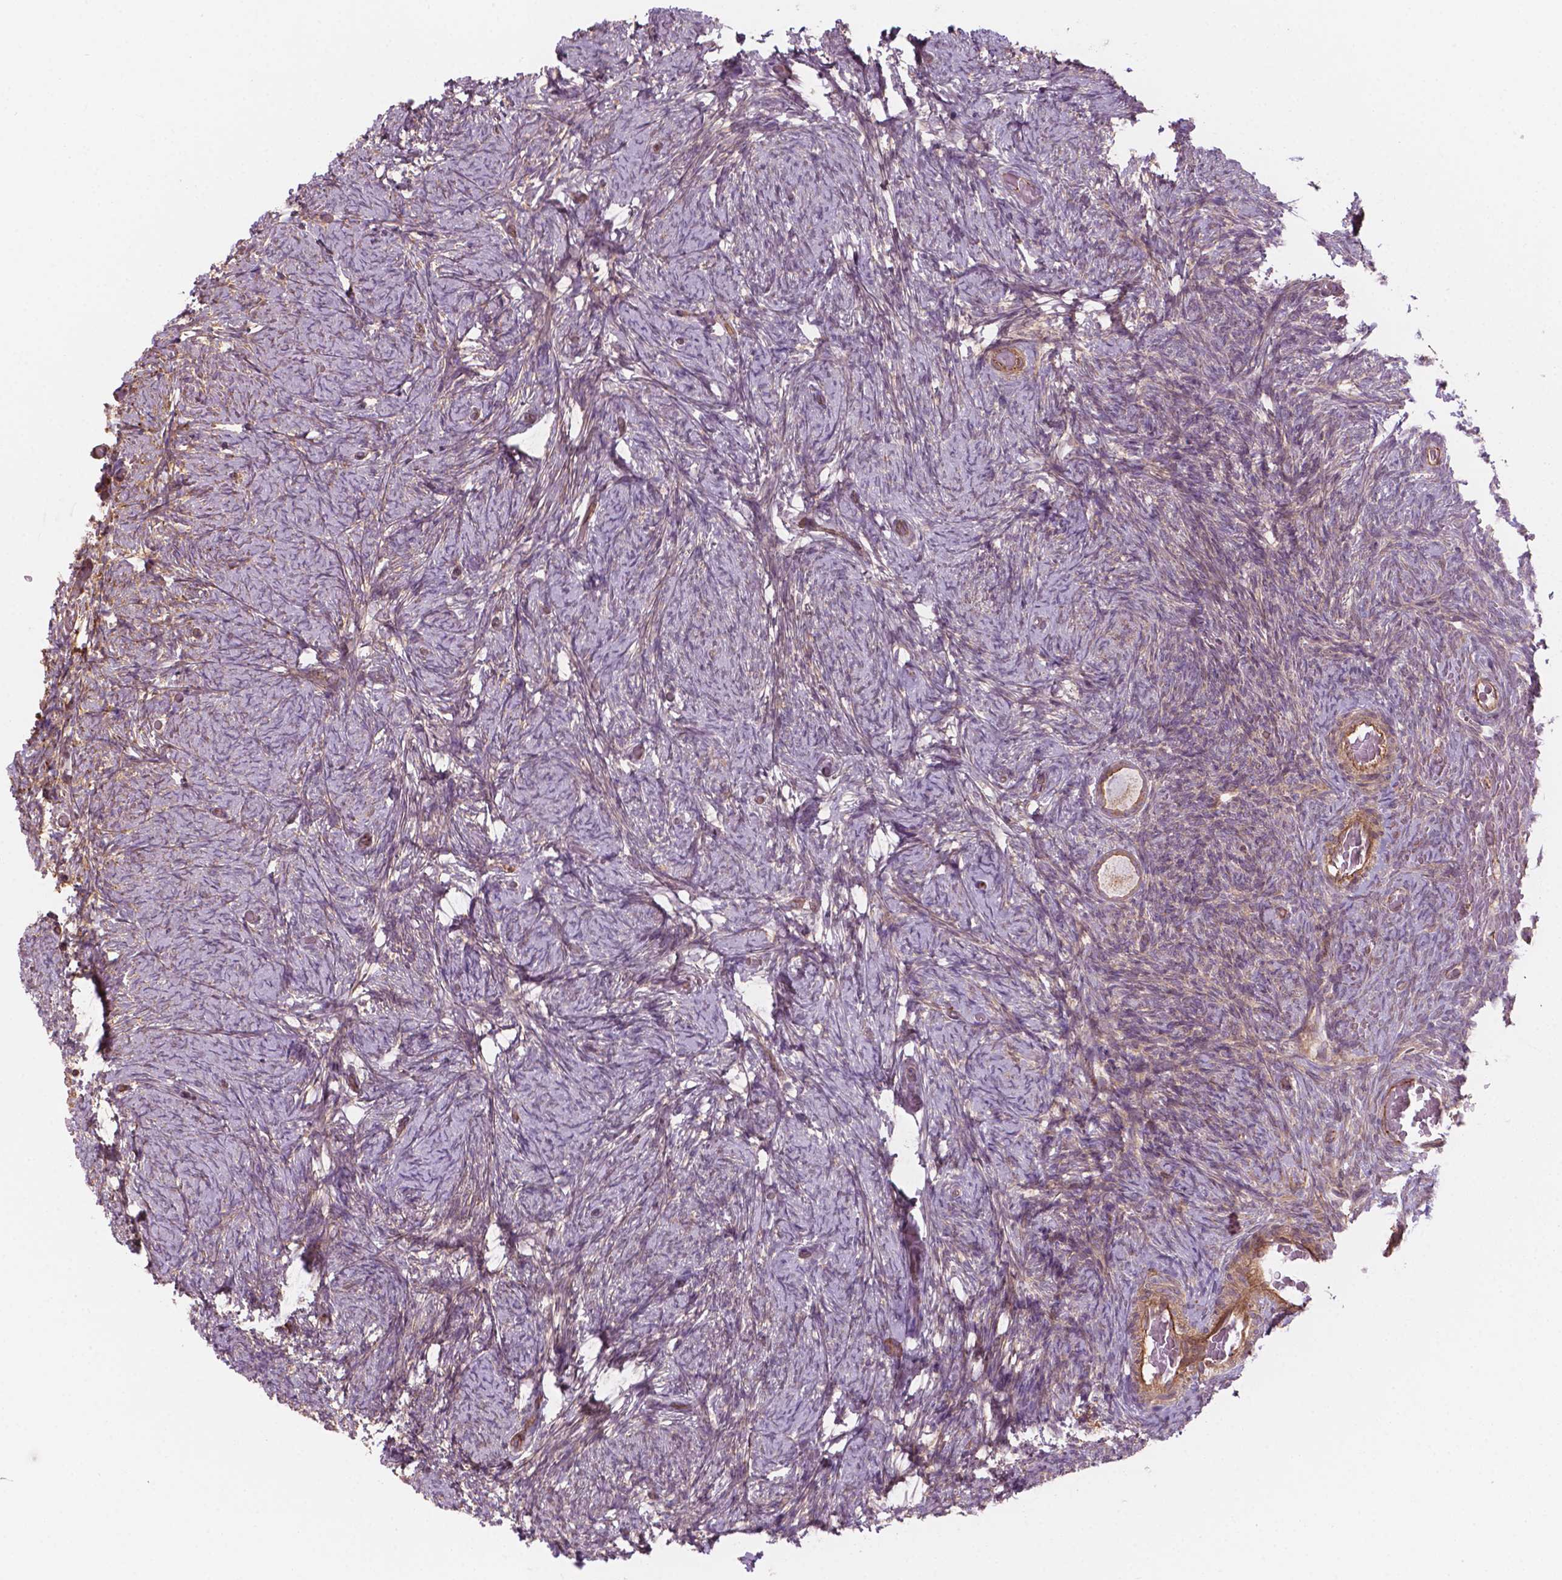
{"staining": {"intensity": "moderate", "quantity": "25%-75%", "location": "cytoplasmic/membranous"}, "tissue": "ovary", "cell_type": "Follicle cells", "image_type": "normal", "snomed": [{"axis": "morphology", "description": "Normal tissue, NOS"}, {"axis": "topography", "description": "Ovary"}], "caption": "Brown immunohistochemical staining in unremarkable human ovary reveals moderate cytoplasmic/membranous expression in approximately 25%-75% of follicle cells. (Brightfield microscopy of DAB IHC at high magnification).", "gene": "SURF4", "patient": {"sex": "female", "age": 34}}